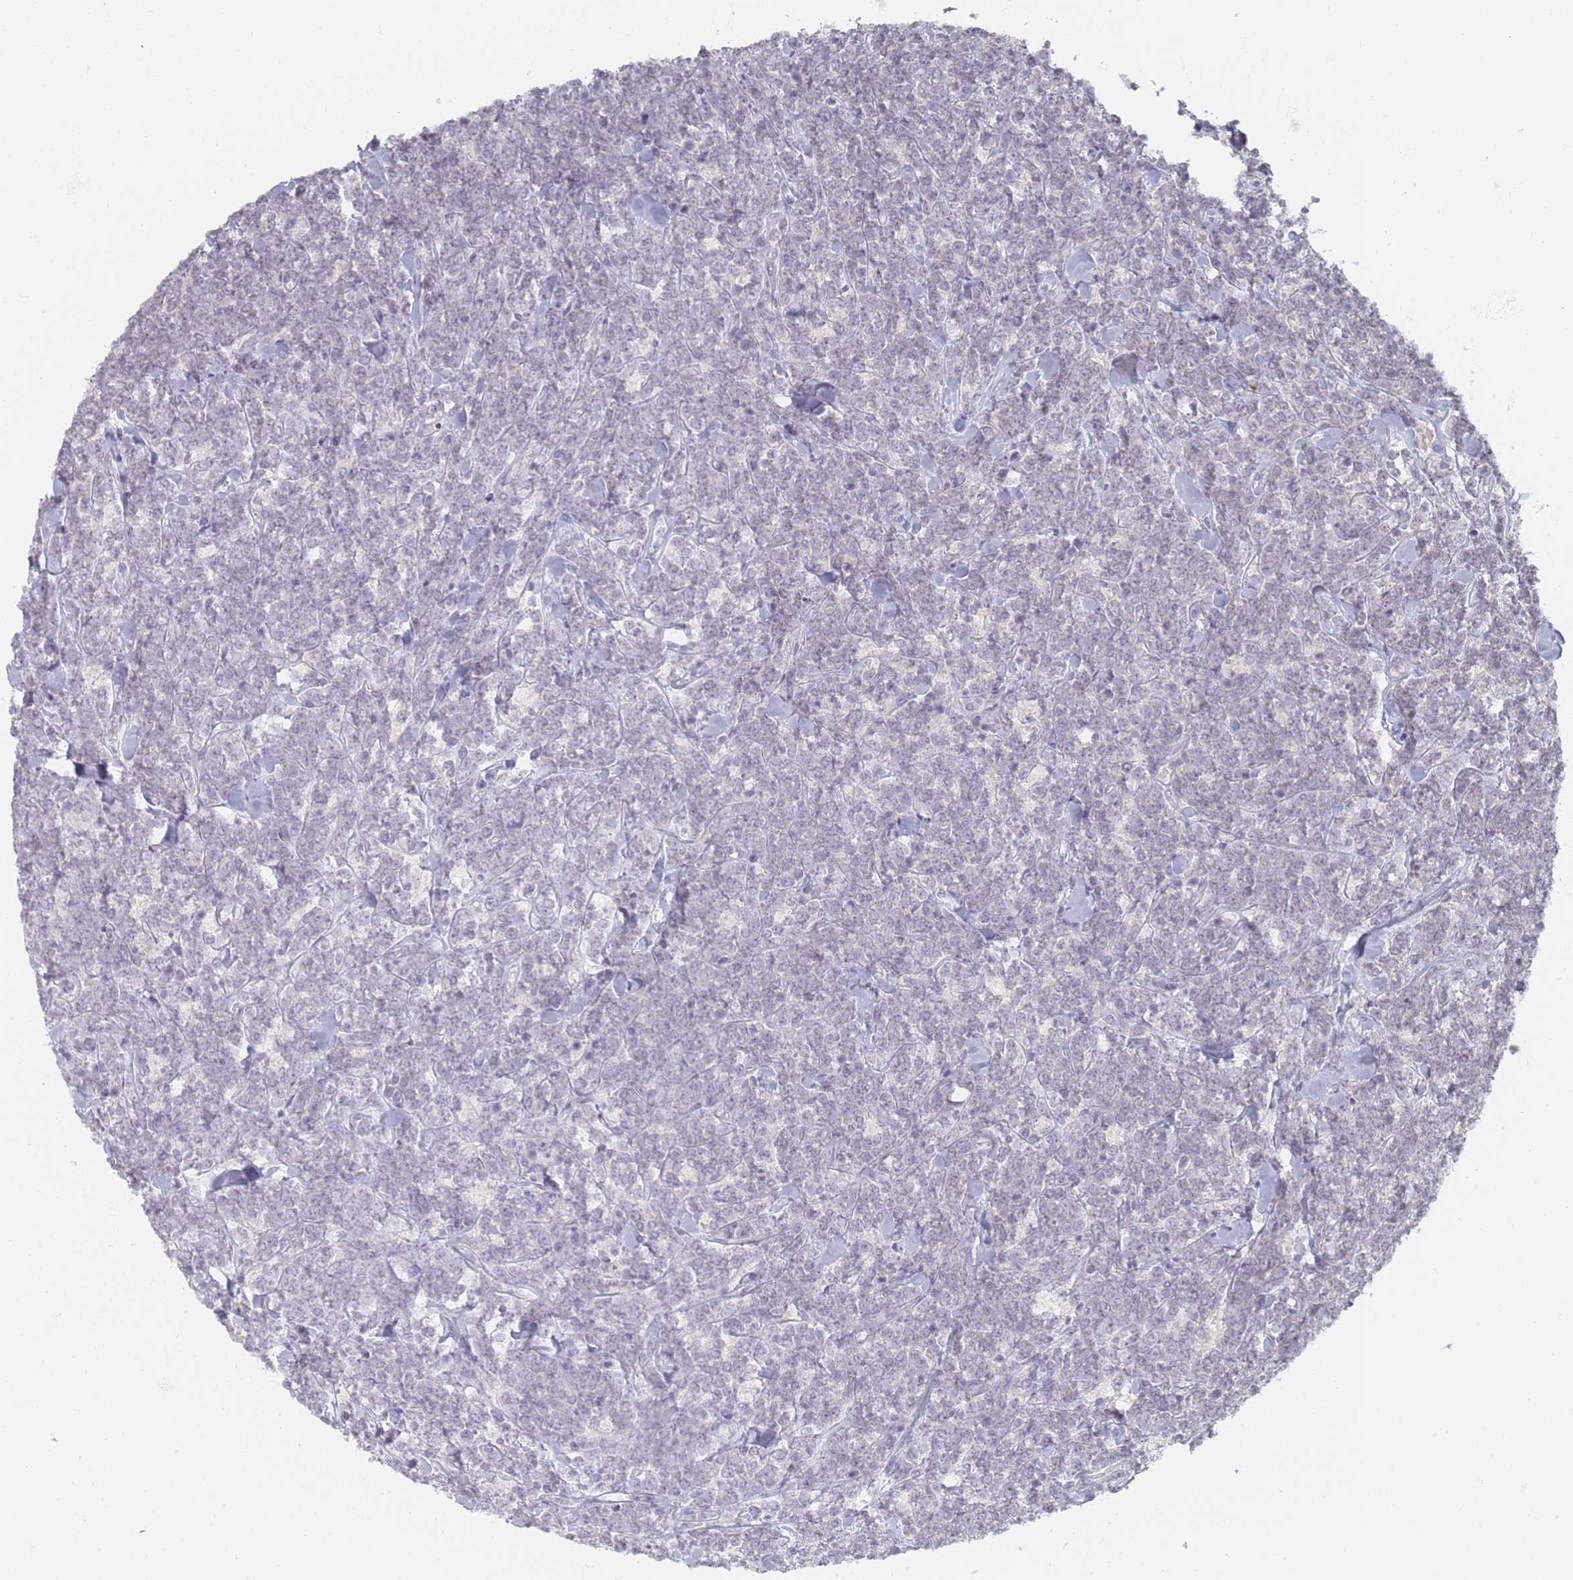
{"staining": {"intensity": "negative", "quantity": "none", "location": "none"}, "tissue": "lymphoma", "cell_type": "Tumor cells", "image_type": "cancer", "snomed": [{"axis": "morphology", "description": "Malignant lymphoma, non-Hodgkin's type, High grade"}, {"axis": "topography", "description": "Small intestine"}], "caption": "Immunohistochemical staining of high-grade malignant lymphoma, non-Hodgkin's type reveals no significant expression in tumor cells.", "gene": "SLC38A9", "patient": {"sex": "male", "age": 8}}